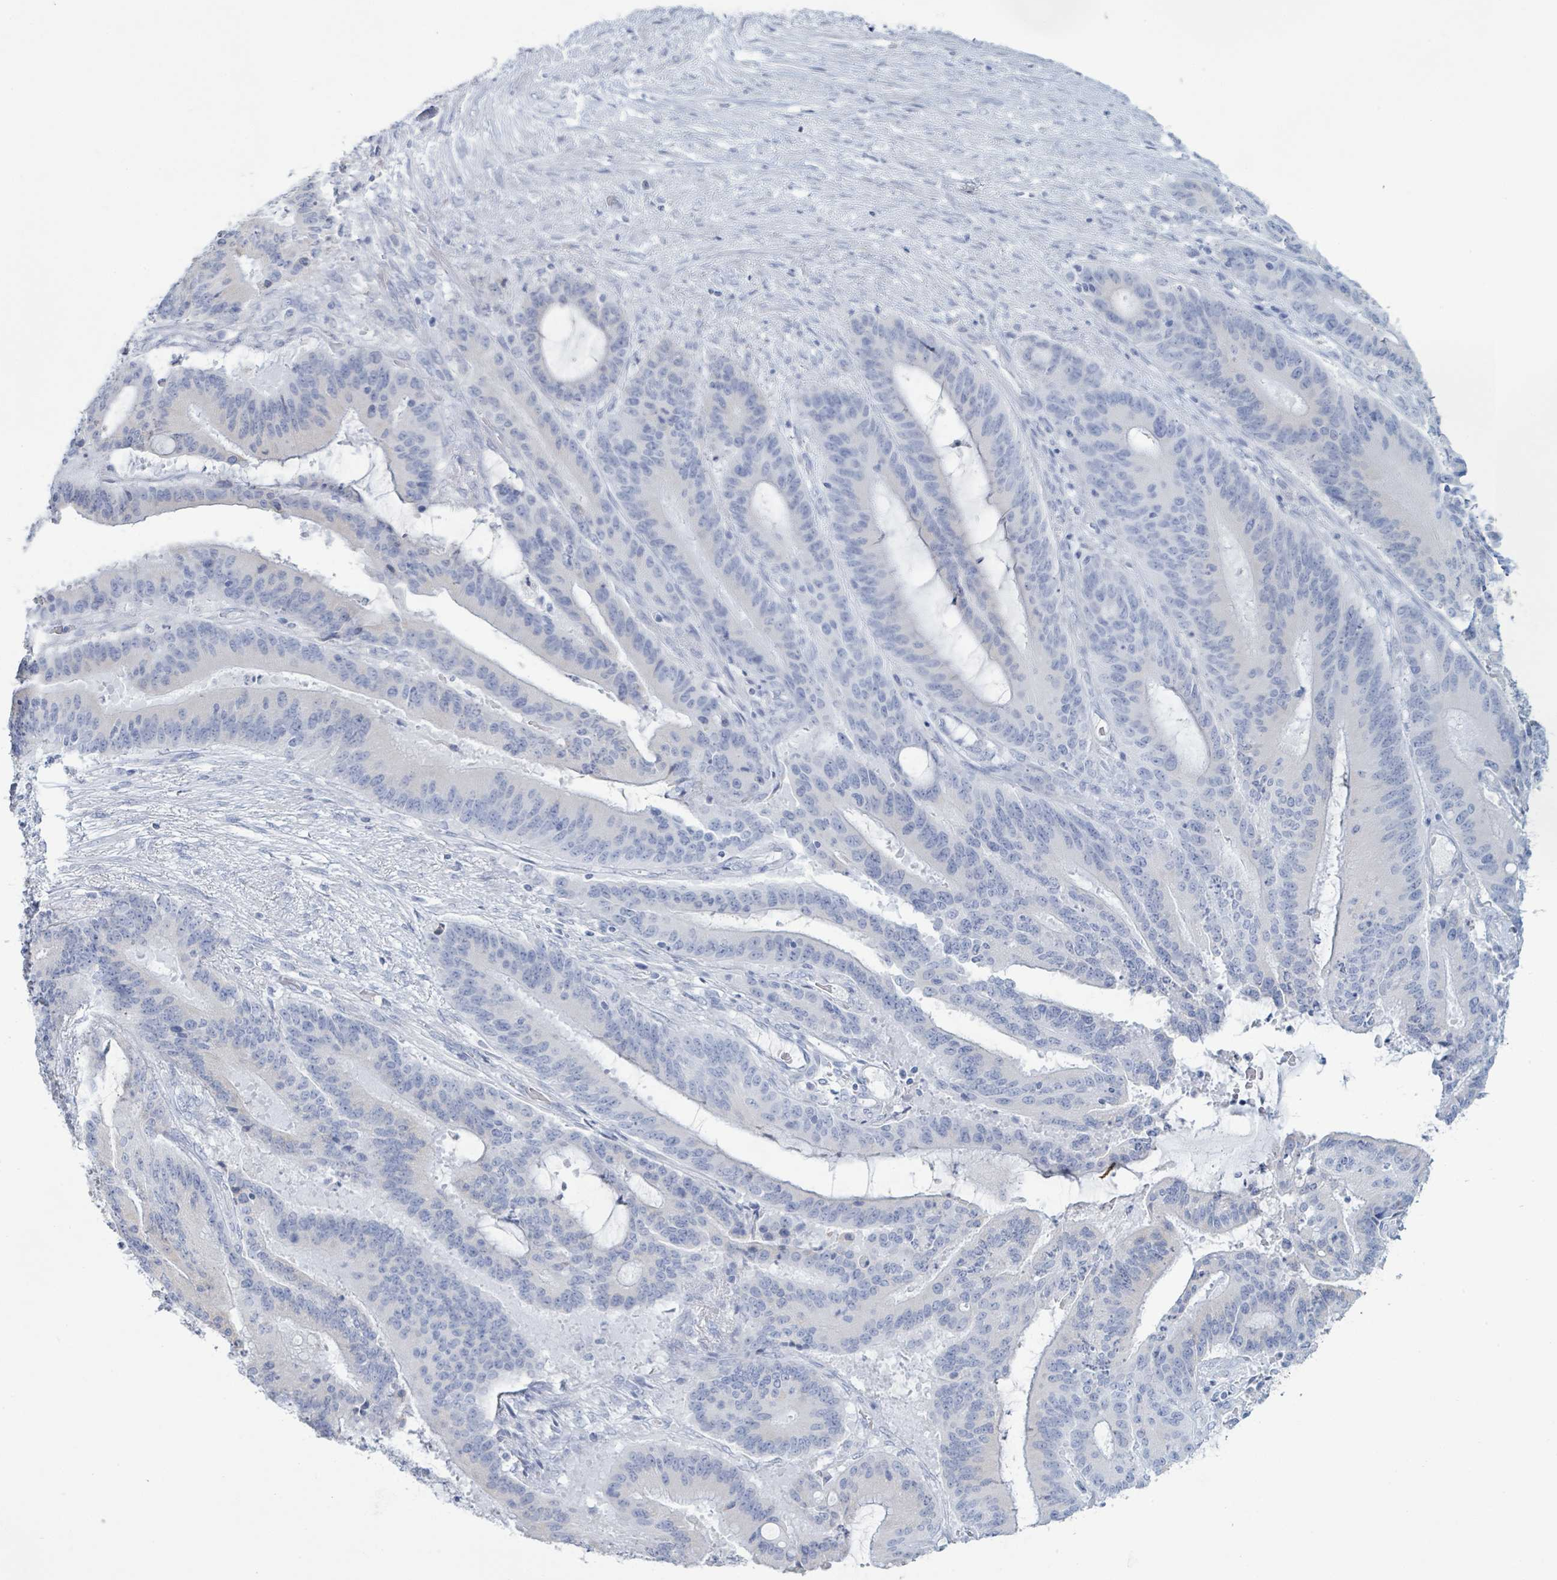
{"staining": {"intensity": "negative", "quantity": "none", "location": "none"}, "tissue": "liver cancer", "cell_type": "Tumor cells", "image_type": "cancer", "snomed": [{"axis": "morphology", "description": "Normal tissue, NOS"}, {"axis": "morphology", "description": "Cholangiocarcinoma"}, {"axis": "topography", "description": "Liver"}, {"axis": "topography", "description": "Peripheral nerve tissue"}], "caption": "Protein analysis of liver cancer (cholangiocarcinoma) demonstrates no significant positivity in tumor cells. Nuclei are stained in blue.", "gene": "PGA3", "patient": {"sex": "female", "age": 73}}